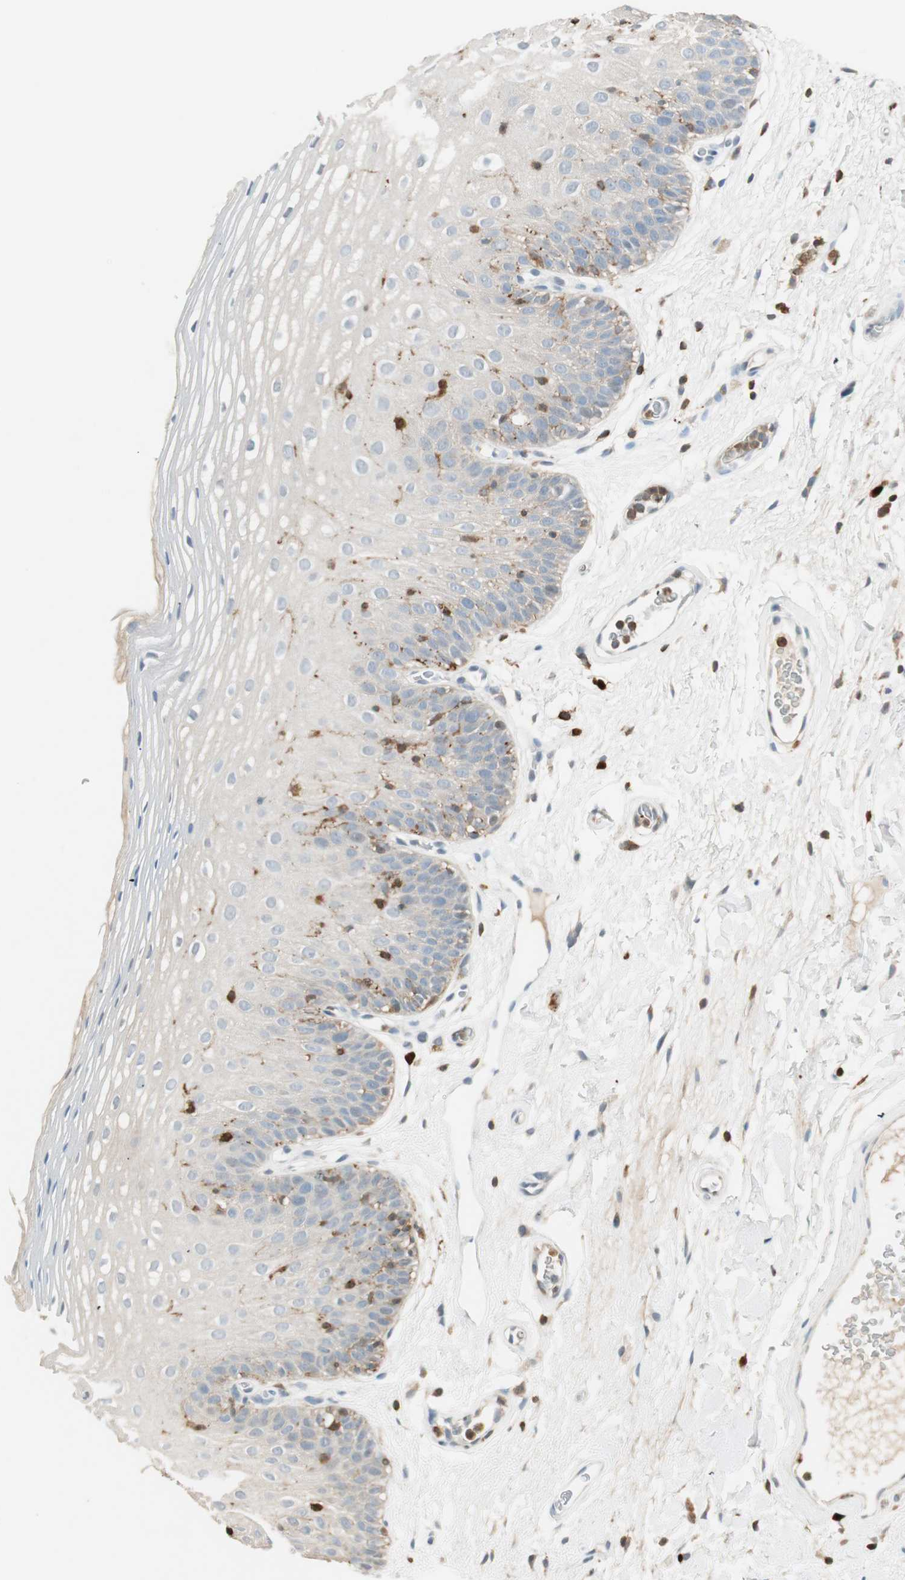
{"staining": {"intensity": "moderate", "quantity": "25%-75%", "location": "cytoplasmic/membranous"}, "tissue": "oral mucosa", "cell_type": "Squamous epithelial cells", "image_type": "normal", "snomed": [{"axis": "morphology", "description": "Normal tissue, NOS"}, {"axis": "morphology", "description": "Squamous cell carcinoma, NOS"}, {"axis": "topography", "description": "Skeletal muscle"}, {"axis": "topography", "description": "Oral tissue"}], "caption": "About 25%-75% of squamous epithelial cells in unremarkable human oral mucosa demonstrate moderate cytoplasmic/membranous protein staining as visualized by brown immunohistochemical staining.", "gene": "HPGD", "patient": {"sex": "male", "age": 71}}